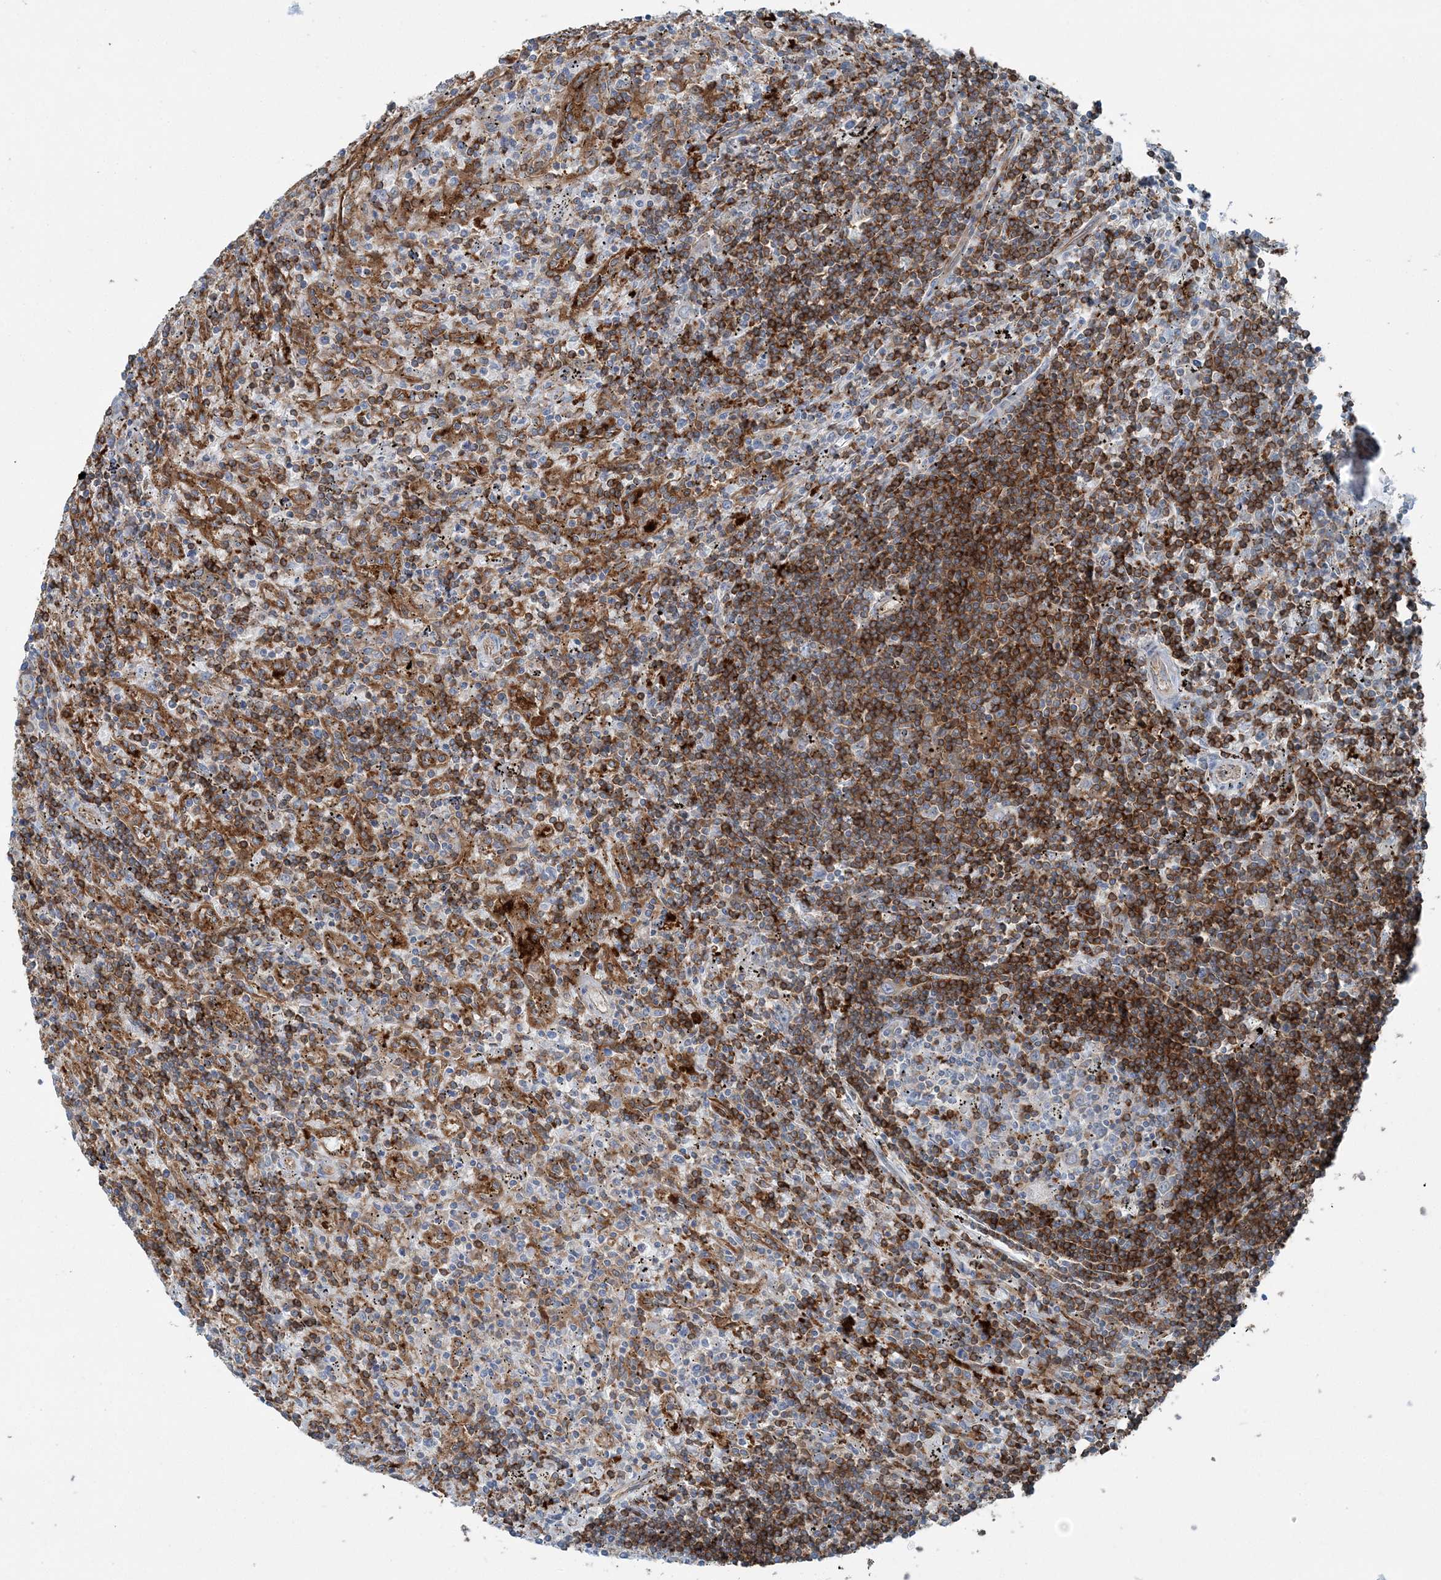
{"staining": {"intensity": "strong", "quantity": "25%-75%", "location": "cytoplasmic/membranous"}, "tissue": "lymphoma", "cell_type": "Tumor cells", "image_type": "cancer", "snomed": [{"axis": "morphology", "description": "Malignant lymphoma, non-Hodgkin's type, Low grade"}, {"axis": "topography", "description": "Spleen"}], "caption": "Lymphoma was stained to show a protein in brown. There is high levels of strong cytoplasmic/membranous expression in about 25%-75% of tumor cells. (DAB (3,3'-diaminobenzidine) IHC with brightfield microscopy, high magnification).", "gene": "SNX2", "patient": {"sex": "male", "age": 76}}